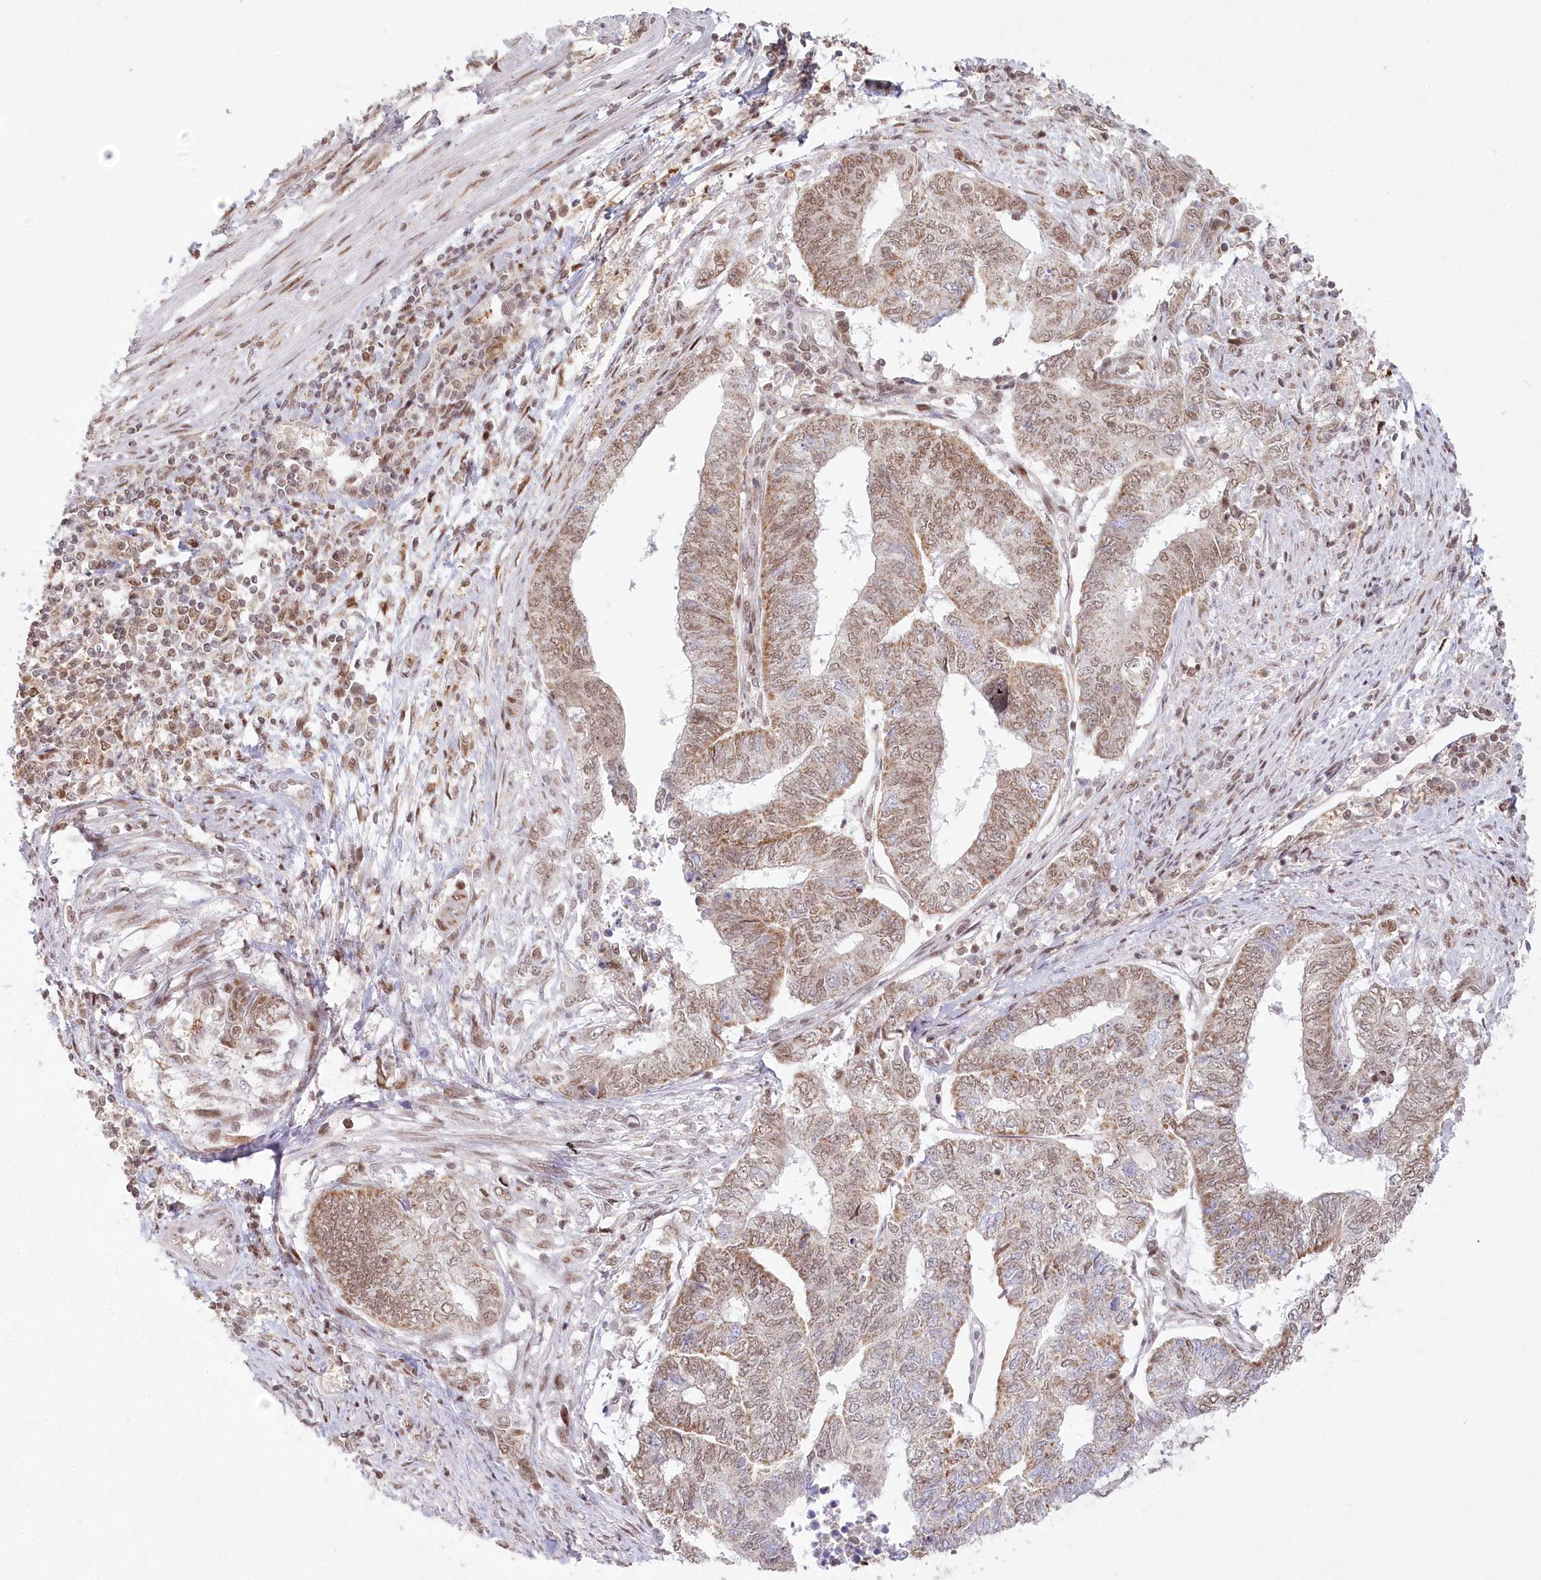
{"staining": {"intensity": "weak", "quantity": ">75%", "location": "cytoplasmic/membranous,nuclear"}, "tissue": "endometrial cancer", "cell_type": "Tumor cells", "image_type": "cancer", "snomed": [{"axis": "morphology", "description": "Adenocarcinoma, NOS"}, {"axis": "topography", "description": "Uterus"}, {"axis": "topography", "description": "Endometrium"}], "caption": "Brown immunohistochemical staining in human endometrial cancer reveals weak cytoplasmic/membranous and nuclear positivity in about >75% of tumor cells. Using DAB (3,3'-diaminobenzidine) (brown) and hematoxylin (blue) stains, captured at high magnification using brightfield microscopy.", "gene": "PYURF", "patient": {"sex": "female", "age": 70}}